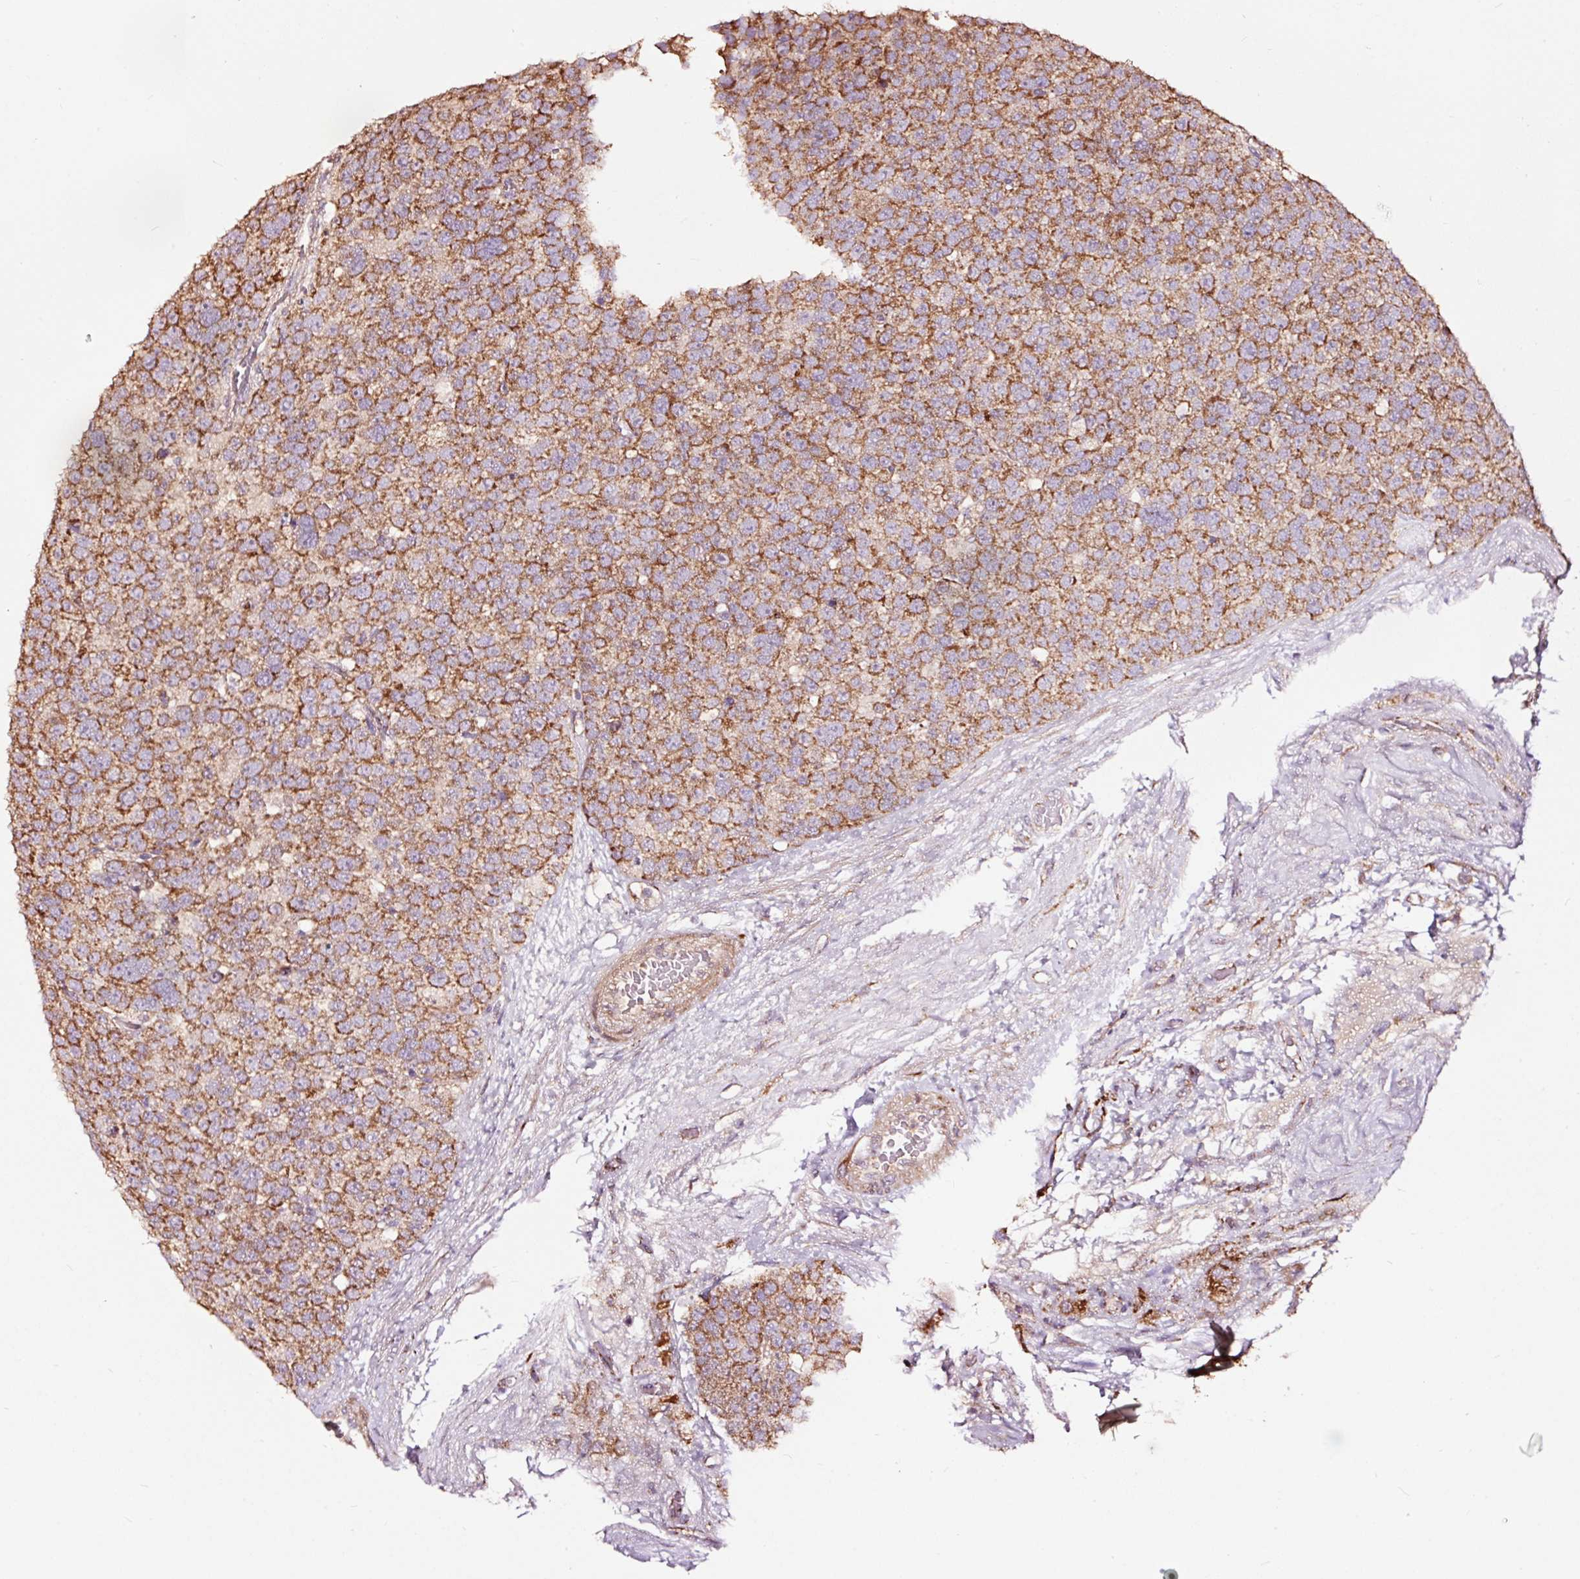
{"staining": {"intensity": "moderate", "quantity": ">75%", "location": "cytoplasmic/membranous"}, "tissue": "testis cancer", "cell_type": "Tumor cells", "image_type": "cancer", "snomed": [{"axis": "morphology", "description": "Seminoma, NOS"}, {"axis": "topography", "description": "Testis"}], "caption": "Immunohistochemical staining of human testis seminoma reveals medium levels of moderate cytoplasmic/membranous positivity in about >75% of tumor cells.", "gene": "TPM1", "patient": {"sex": "male", "age": 71}}